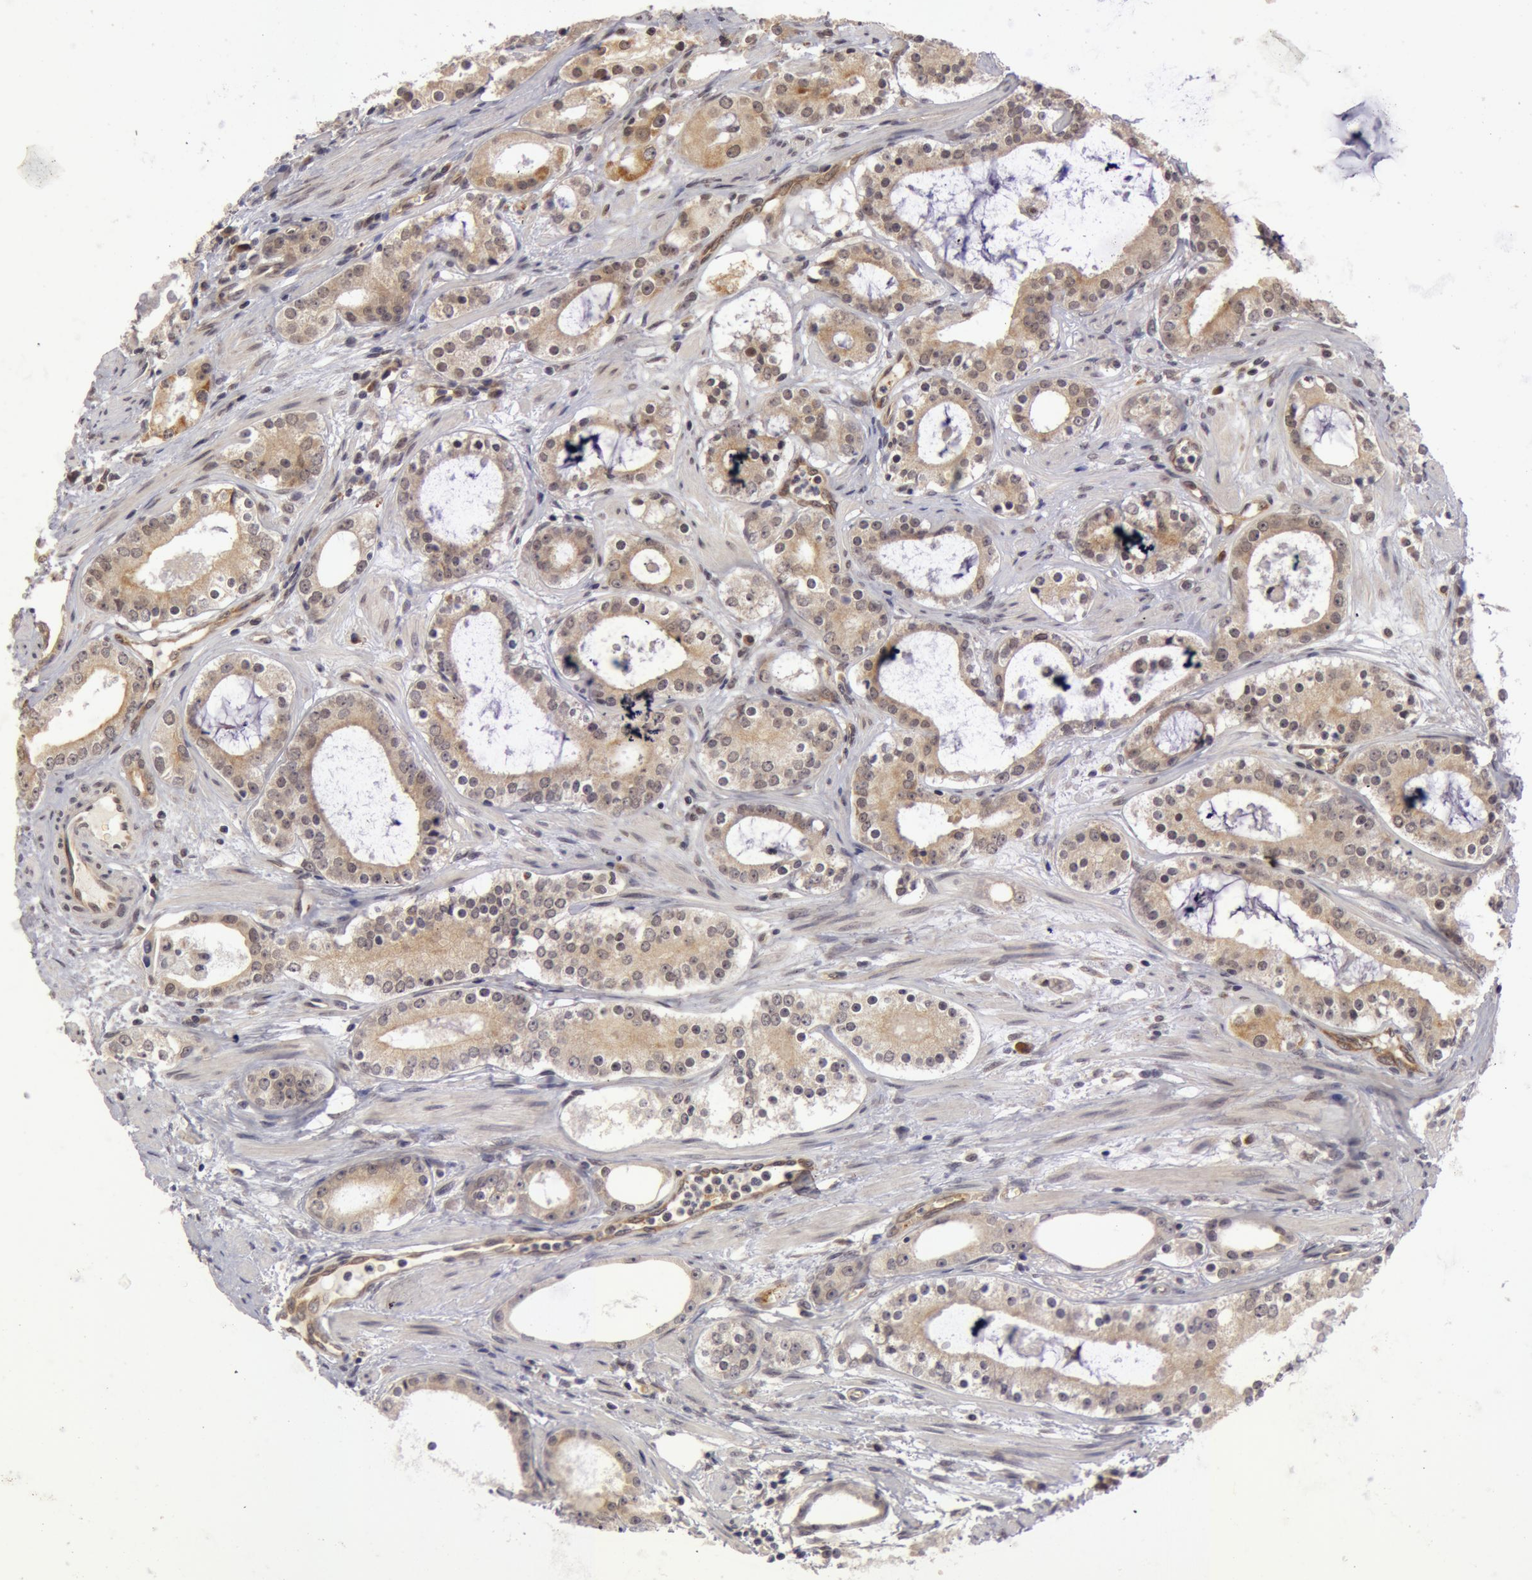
{"staining": {"intensity": "moderate", "quantity": "<25%", "location": "cytoplasmic/membranous"}, "tissue": "prostate cancer", "cell_type": "Tumor cells", "image_type": "cancer", "snomed": [{"axis": "morphology", "description": "Adenocarcinoma, Medium grade"}, {"axis": "topography", "description": "Prostate"}], "caption": "Moderate cytoplasmic/membranous expression is identified in about <25% of tumor cells in prostate medium-grade adenocarcinoma.", "gene": "SYTL4", "patient": {"sex": "male", "age": 73}}